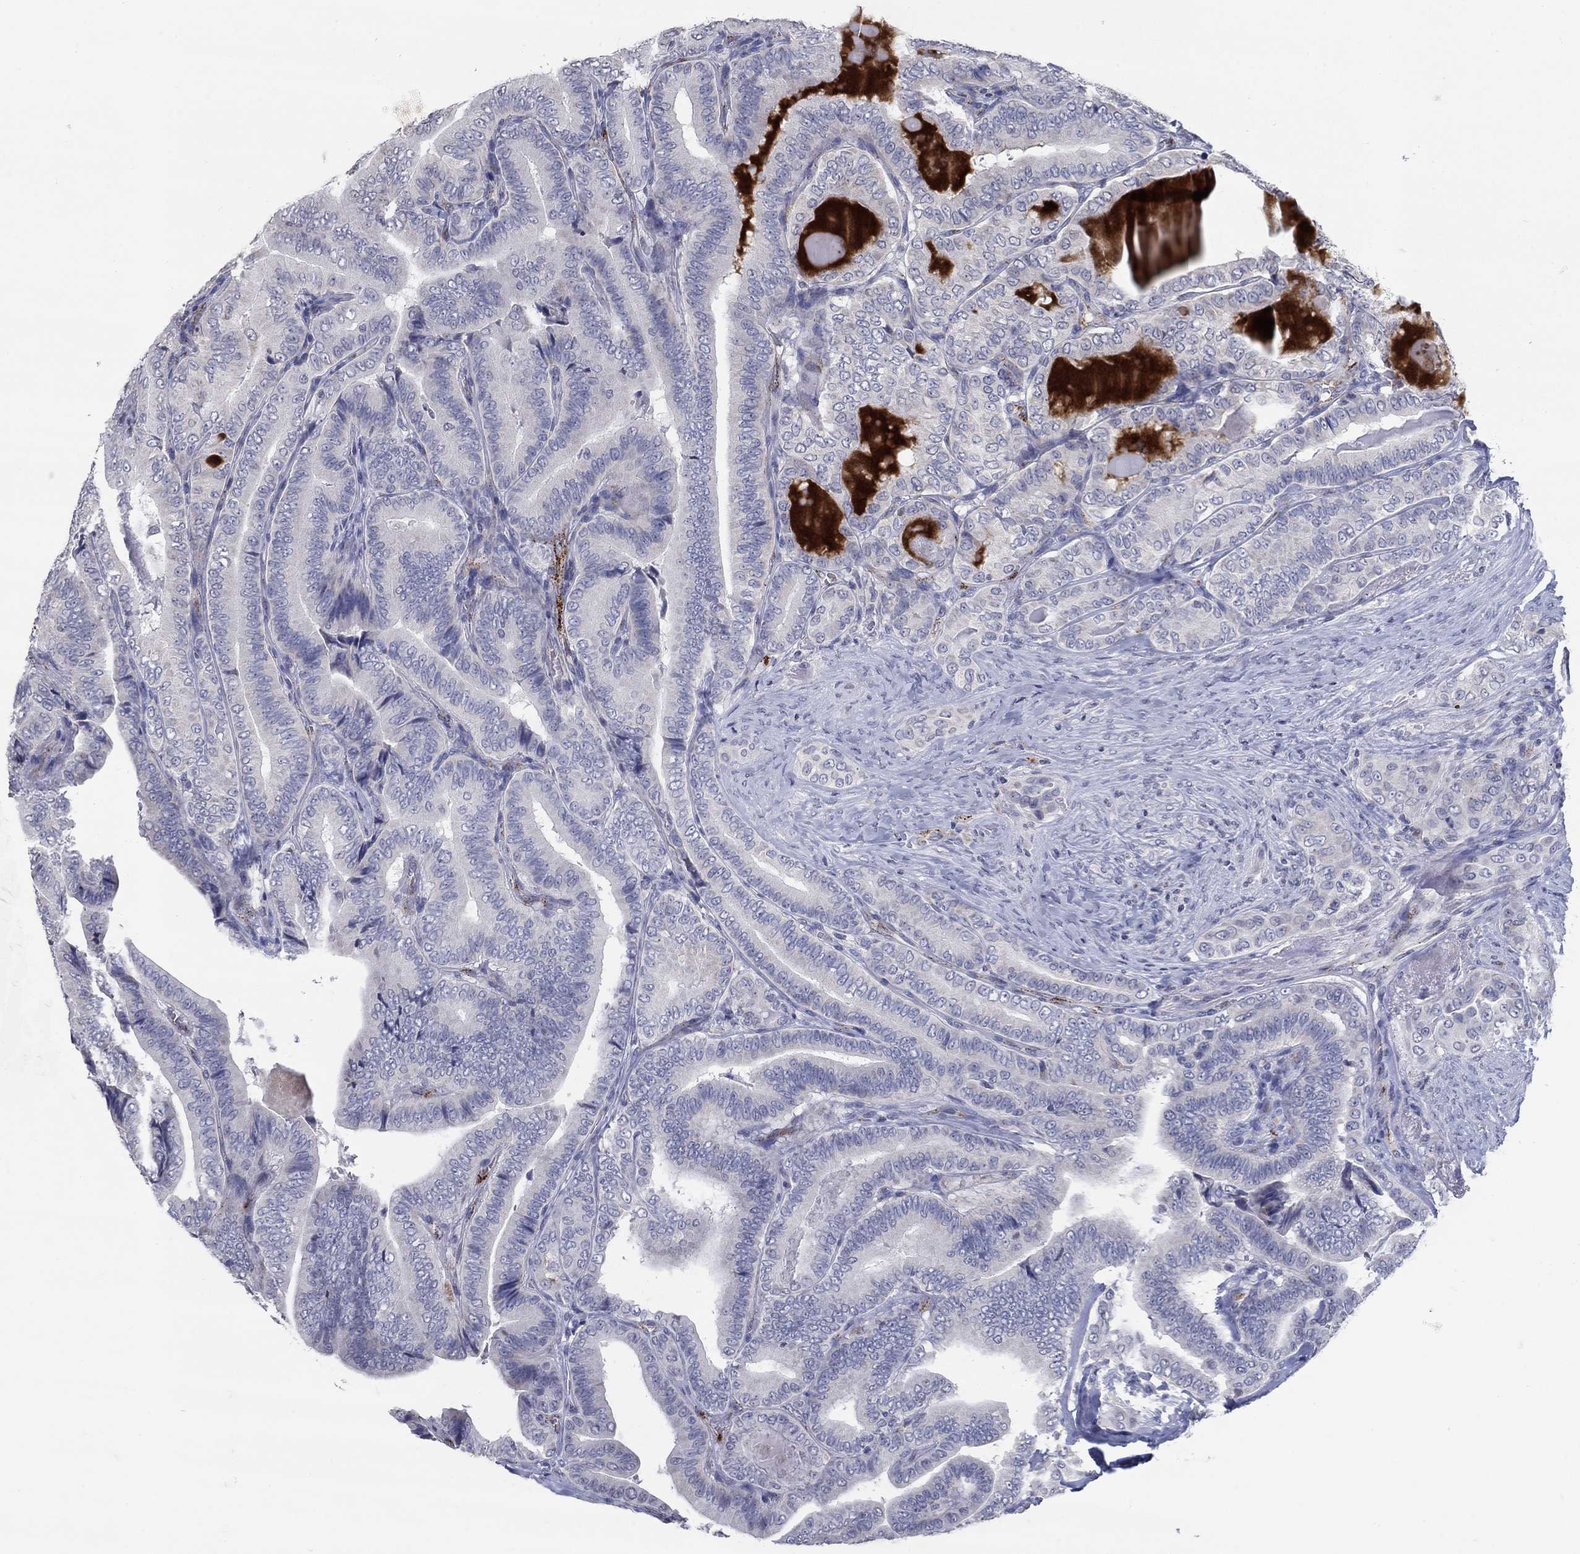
{"staining": {"intensity": "negative", "quantity": "none", "location": "none"}, "tissue": "thyroid cancer", "cell_type": "Tumor cells", "image_type": "cancer", "snomed": [{"axis": "morphology", "description": "Papillary adenocarcinoma, NOS"}, {"axis": "topography", "description": "Thyroid gland"}], "caption": "IHC image of neoplastic tissue: human papillary adenocarcinoma (thyroid) stained with DAB (3,3'-diaminobenzidine) demonstrates no significant protein expression in tumor cells.", "gene": "TINAG", "patient": {"sex": "male", "age": 61}}